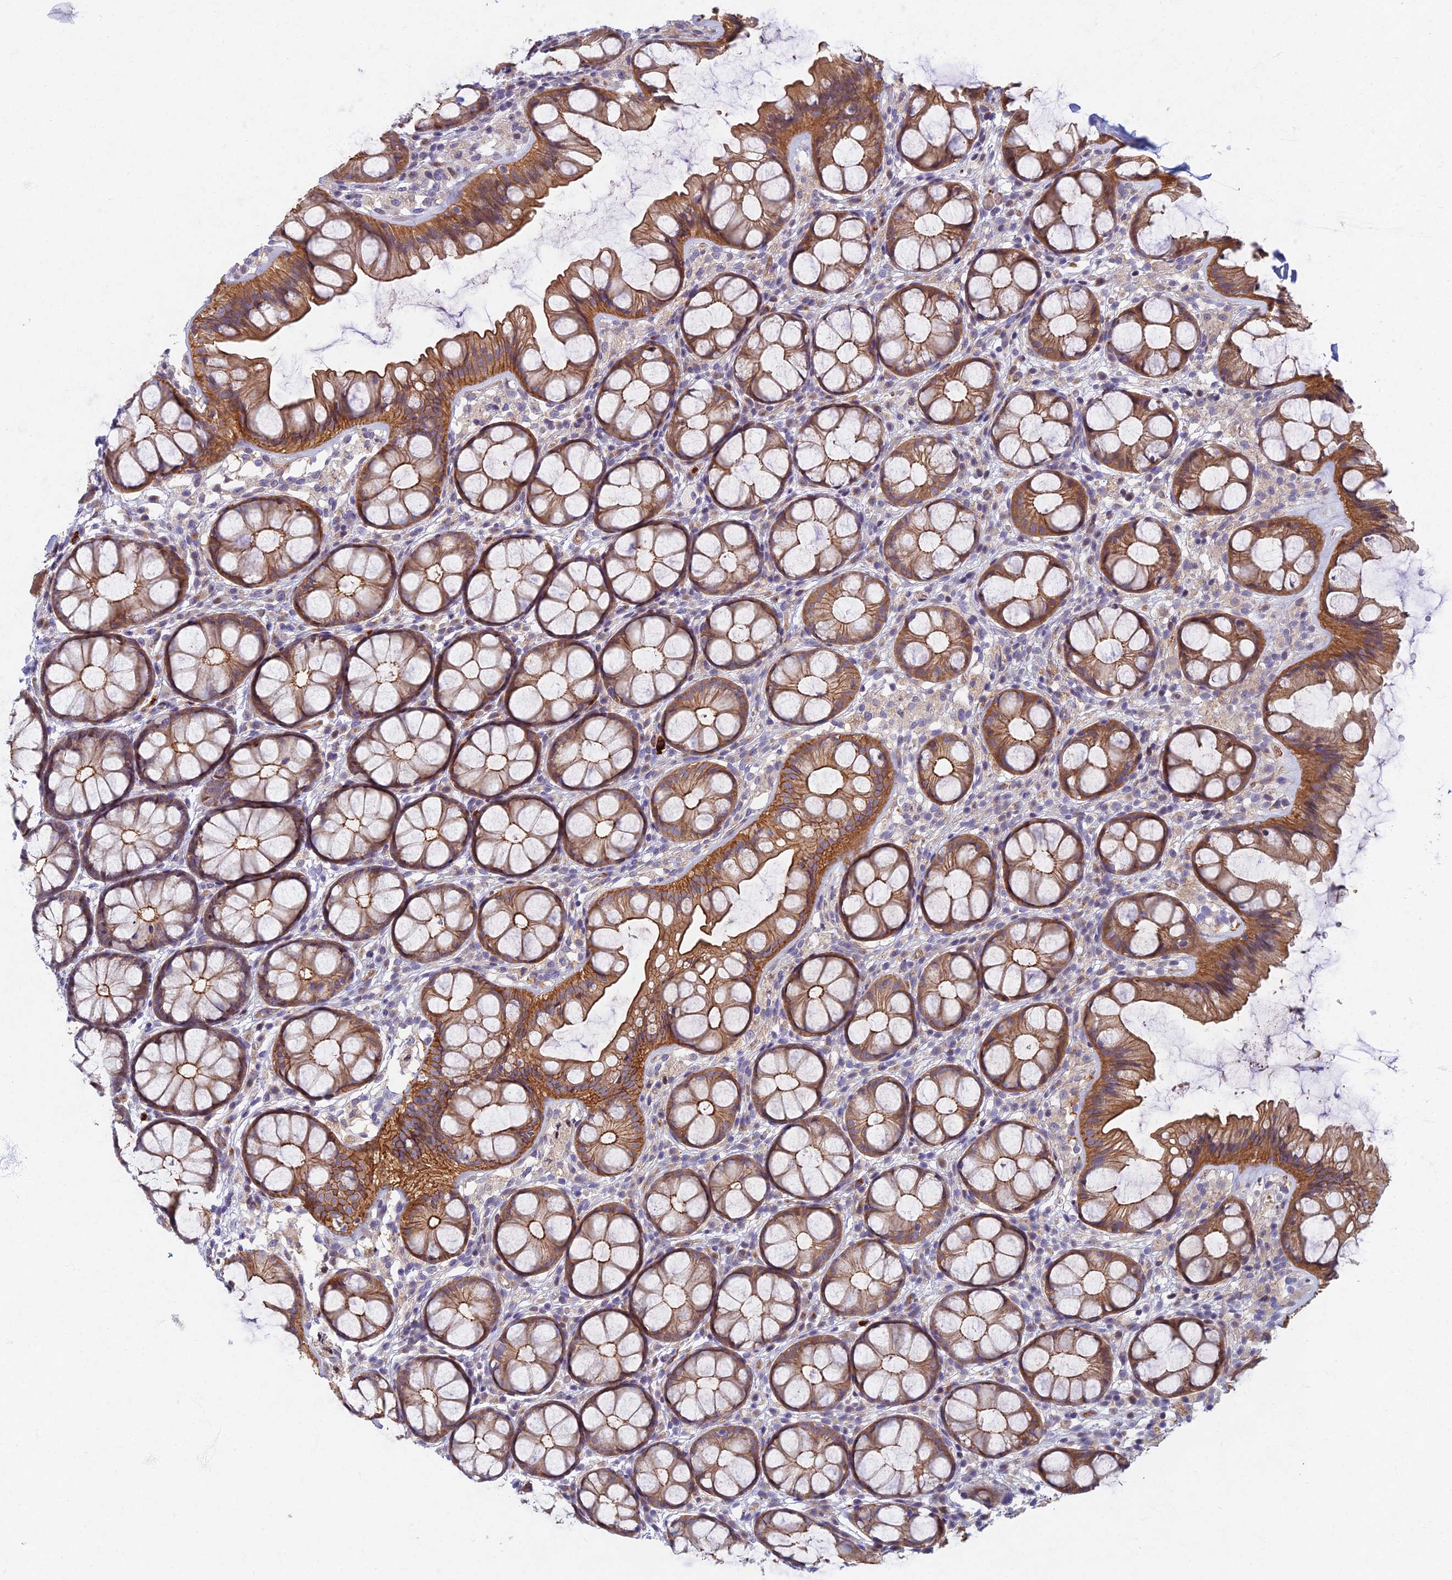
{"staining": {"intensity": "moderate", "quantity": ">75%", "location": "cytoplasmic/membranous"}, "tissue": "colon", "cell_type": "Endothelial cells", "image_type": "normal", "snomed": [{"axis": "morphology", "description": "Normal tissue, NOS"}, {"axis": "topography", "description": "Colon"}], "caption": "DAB (3,3'-diaminobenzidine) immunohistochemical staining of unremarkable human colon demonstrates moderate cytoplasmic/membranous protein staining in approximately >75% of endothelial cells.", "gene": "RHBDL2", "patient": {"sex": "male", "age": 47}}